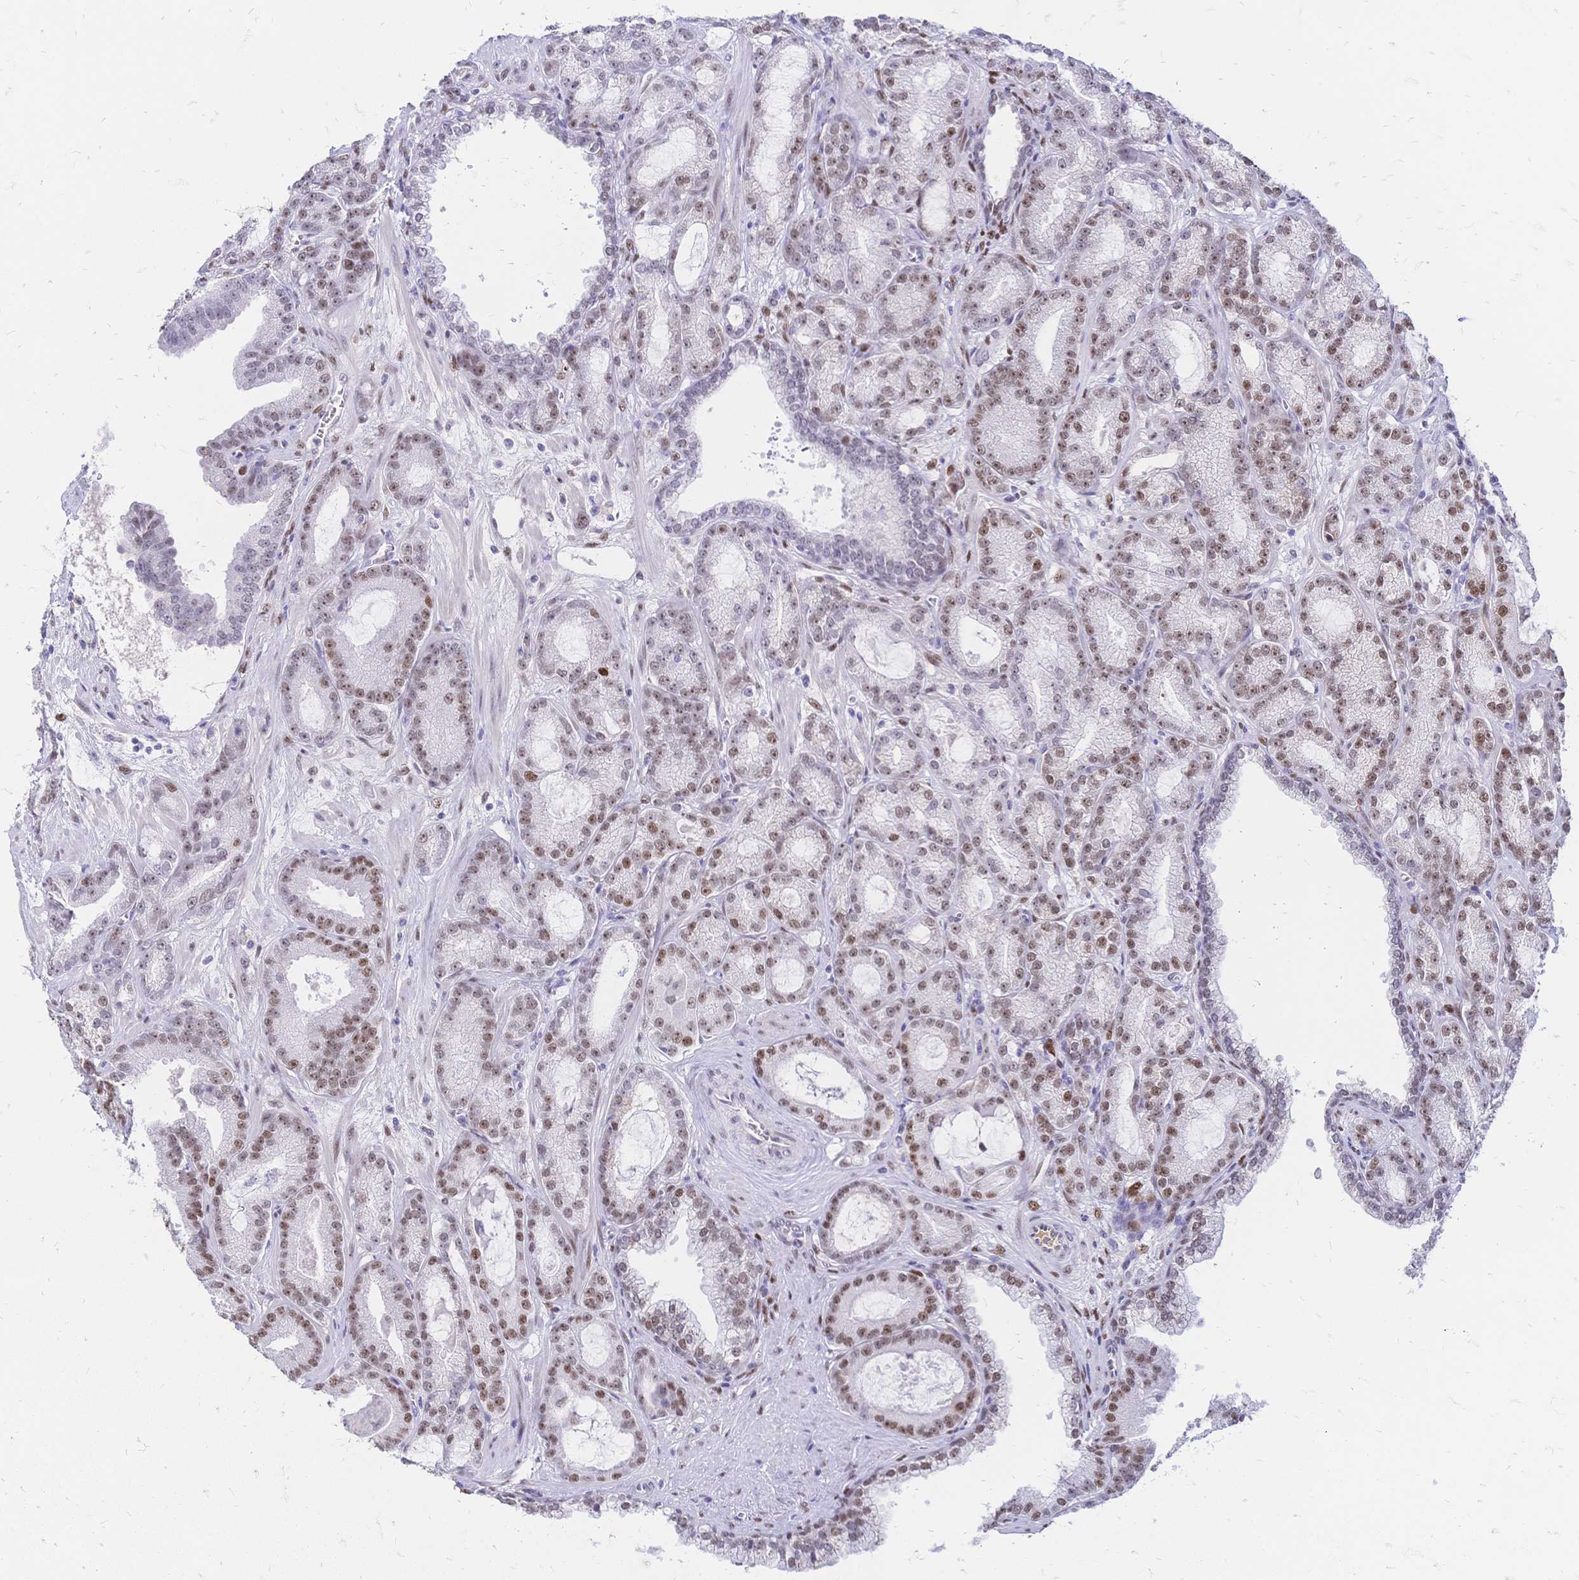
{"staining": {"intensity": "moderate", "quantity": ">75%", "location": "nuclear"}, "tissue": "prostate cancer", "cell_type": "Tumor cells", "image_type": "cancer", "snomed": [{"axis": "morphology", "description": "Adenocarcinoma, High grade"}, {"axis": "topography", "description": "Prostate"}], "caption": "This is an image of immunohistochemistry staining of prostate cancer (adenocarcinoma (high-grade)), which shows moderate staining in the nuclear of tumor cells.", "gene": "NFIC", "patient": {"sex": "male", "age": 65}}